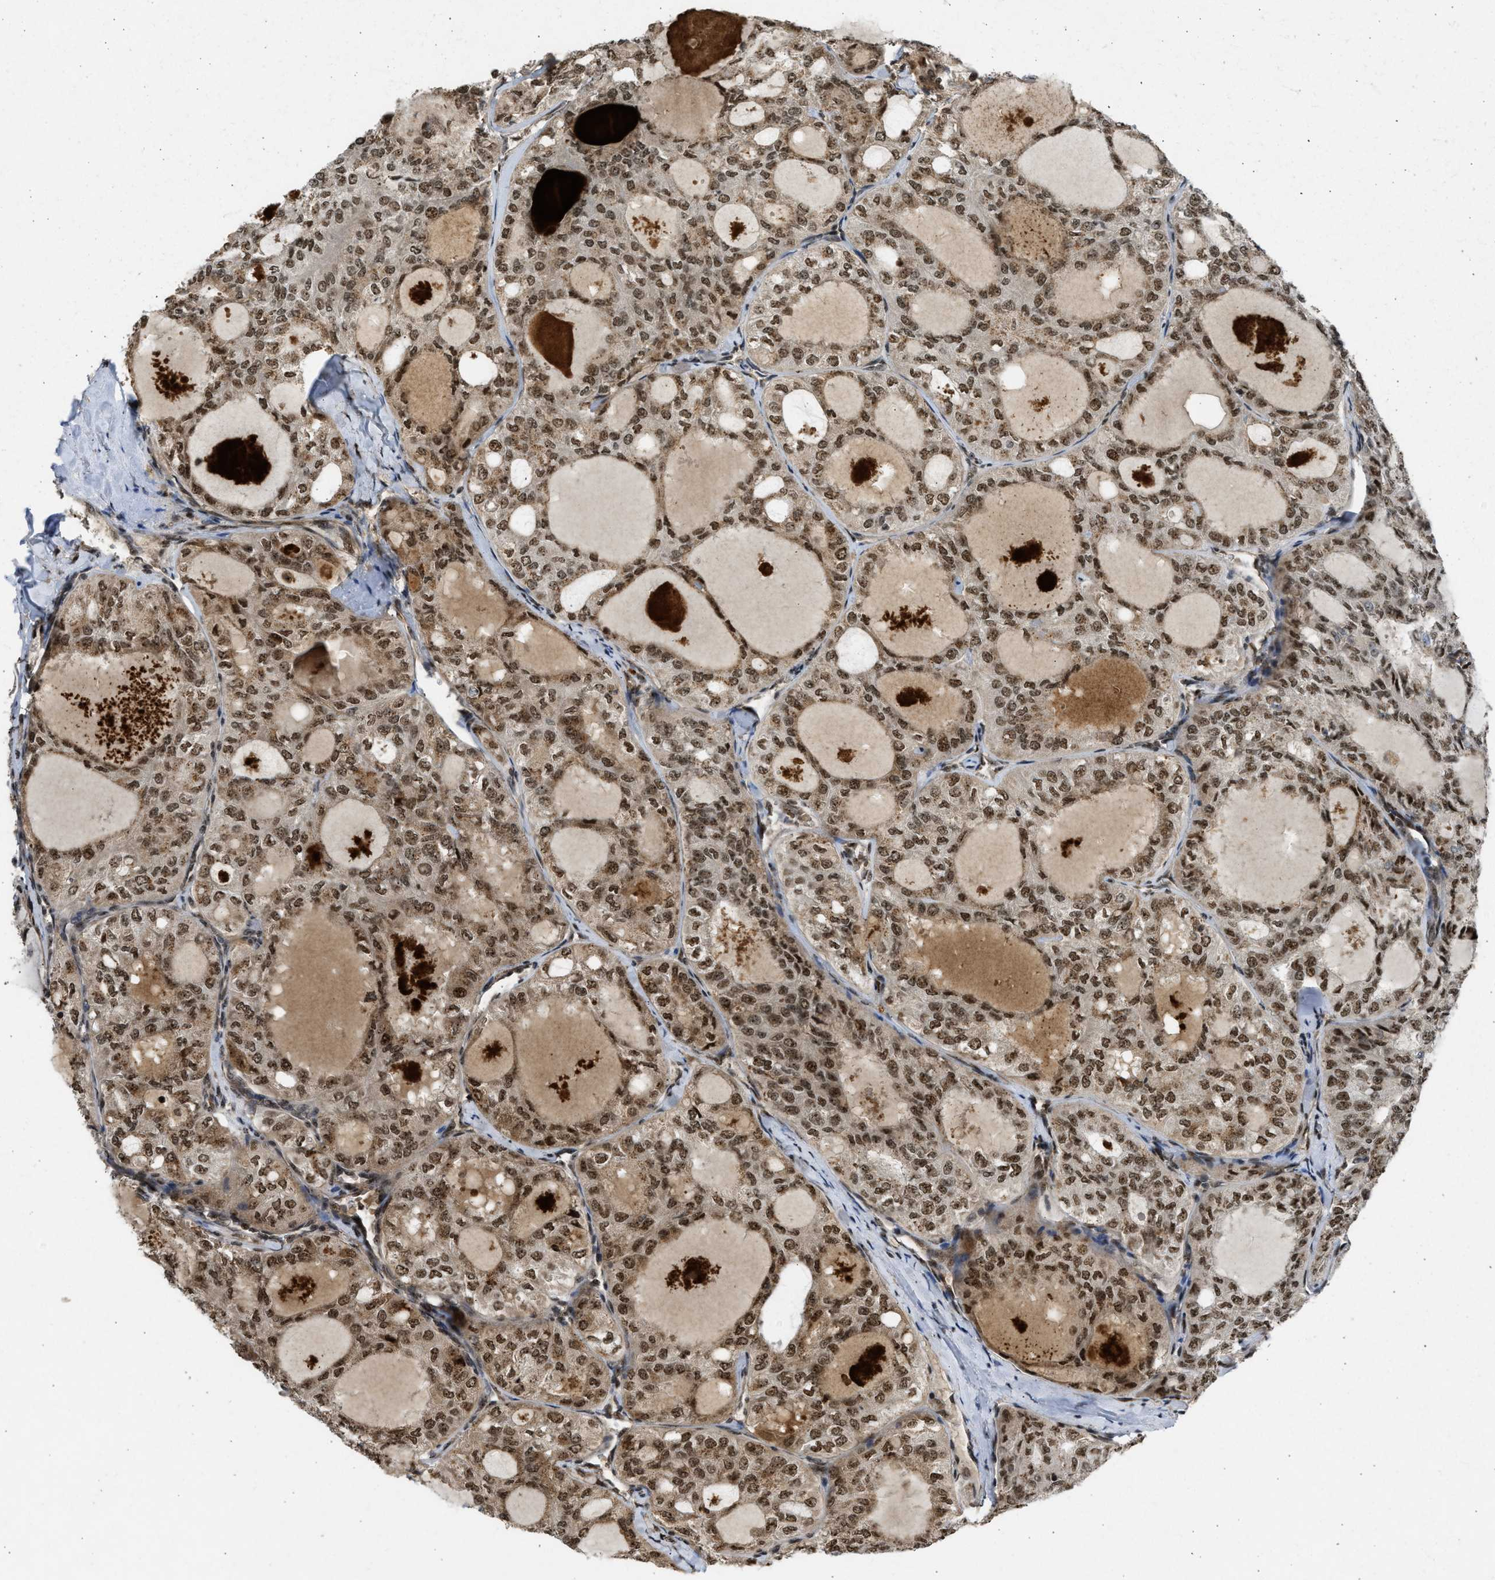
{"staining": {"intensity": "strong", "quantity": ">75%", "location": "cytoplasmic/membranous,nuclear"}, "tissue": "thyroid cancer", "cell_type": "Tumor cells", "image_type": "cancer", "snomed": [{"axis": "morphology", "description": "Follicular adenoma carcinoma, NOS"}, {"axis": "topography", "description": "Thyroid gland"}], "caption": "A high amount of strong cytoplasmic/membranous and nuclear expression is seen in approximately >75% of tumor cells in thyroid cancer tissue. The staining was performed using DAB, with brown indicating positive protein expression. Nuclei are stained blue with hematoxylin.", "gene": "TFDP2", "patient": {"sex": "male", "age": 75}}